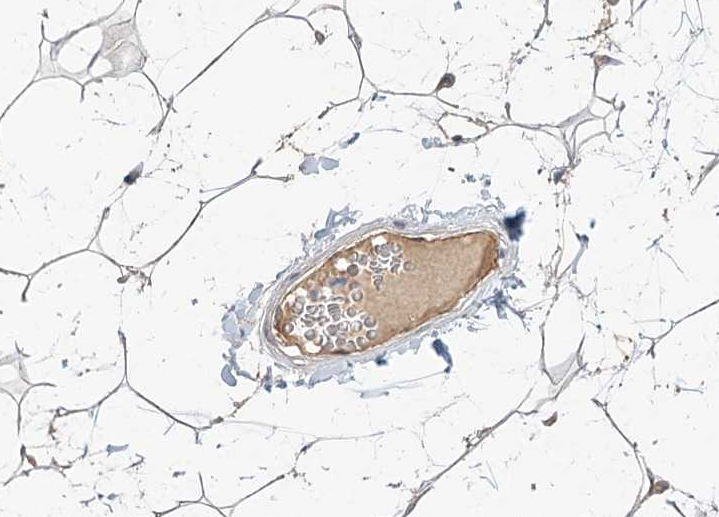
{"staining": {"intensity": "weak", "quantity": "25%-75%", "location": "cytoplasmic/membranous"}, "tissue": "adipose tissue", "cell_type": "Adipocytes", "image_type": "normal", "snomed": [{"axis": "morphology", "description": "Normal tissue, NOS"}, {"axis": "topography", "description": "Breast"}], "caption": "An IHC histopathology image of unremarkable tissue is shown. Protein staining in brown shows weak cytoplasmic/membranous positivity in adipose tissue within adipocytes.", "gene": "GUCY2C", "patient": {"sex": "female", "age": 26}}